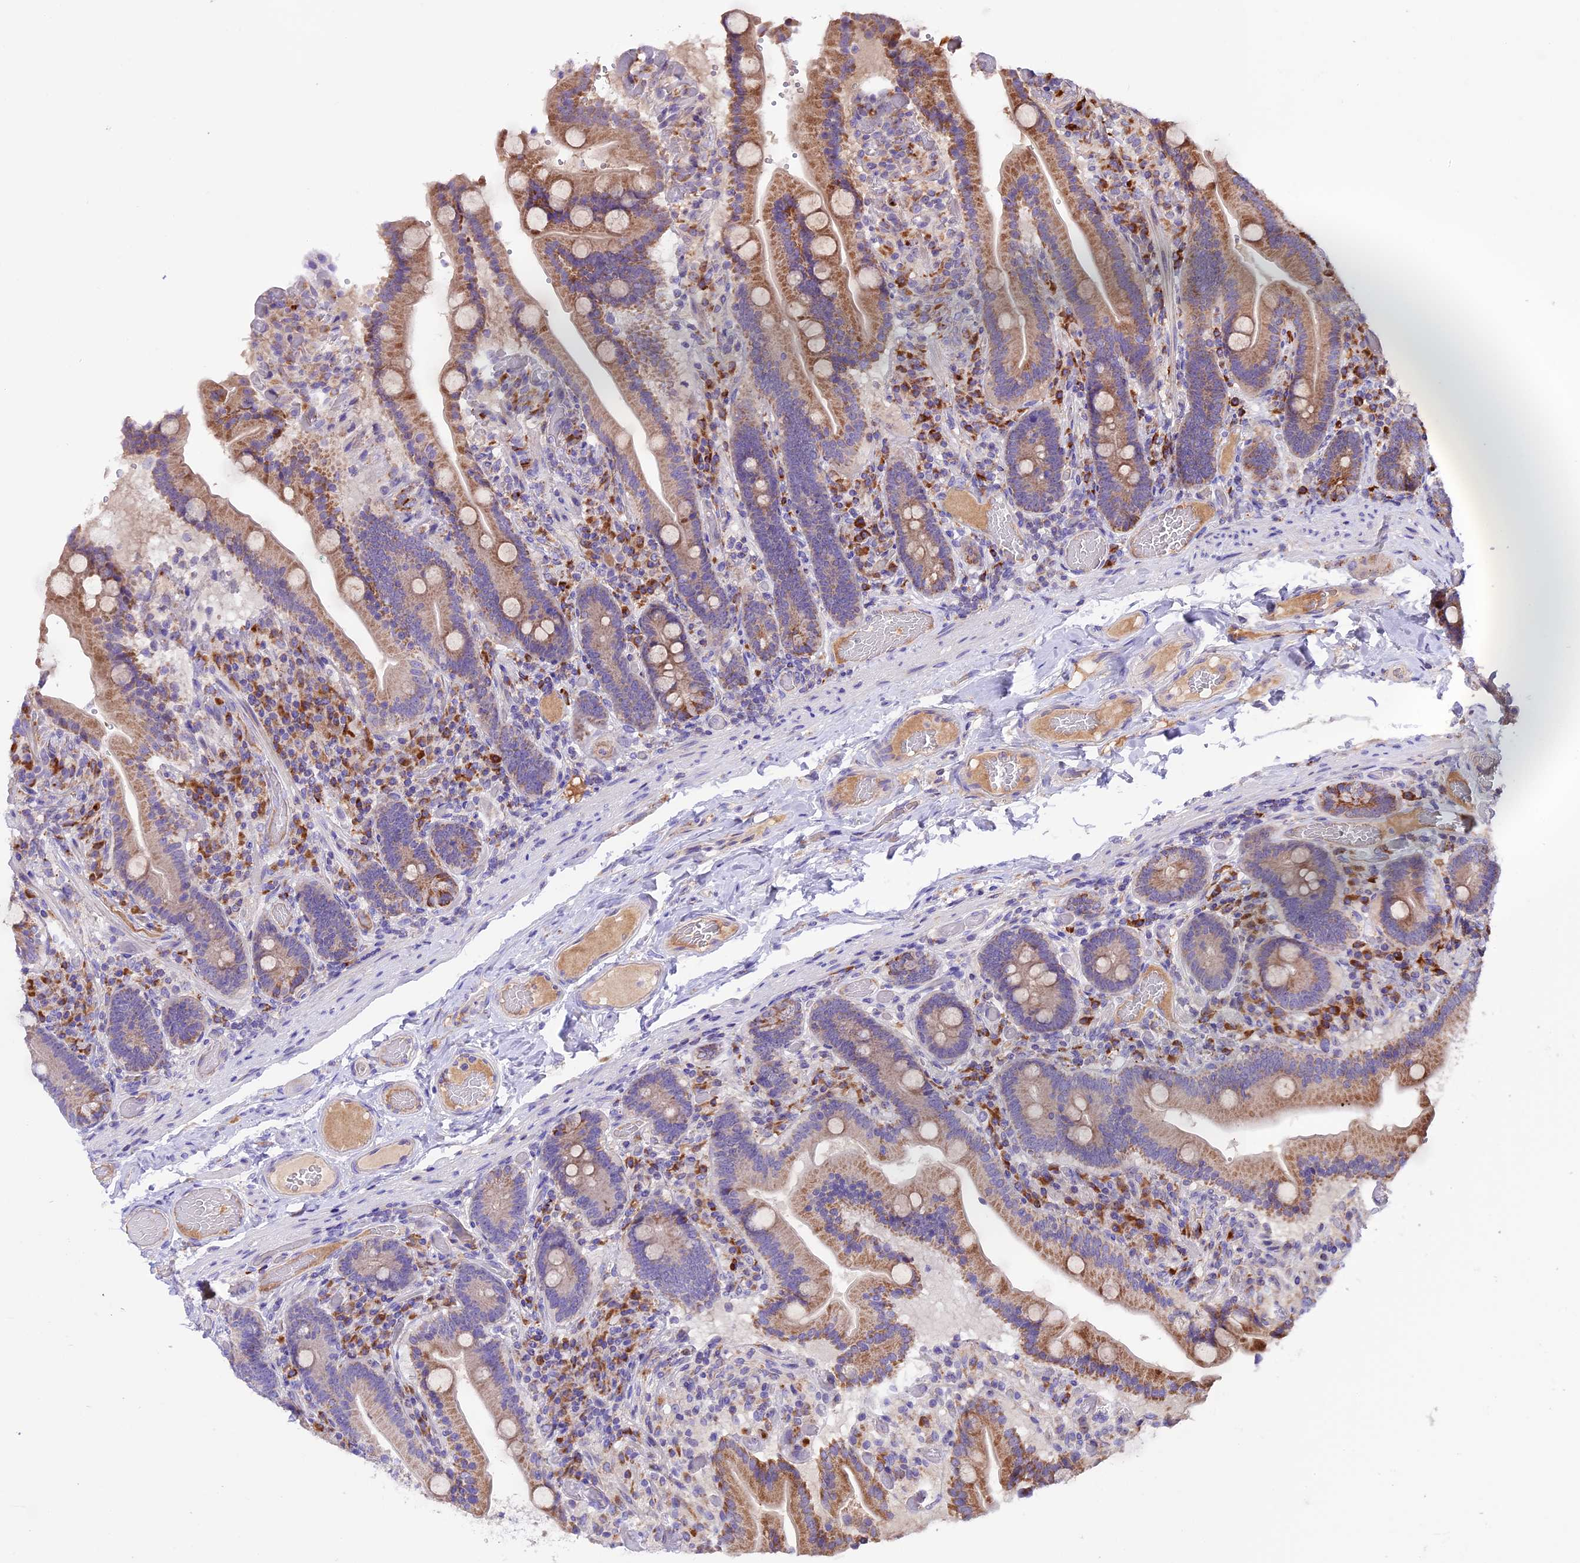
{"staining": {"intensity": "moderate", "quantity": ">75%", "location": "cytoplasmic/membranous"}, "tissue": "duodenum", "cell_type": "Glandular cells", "image_type": "normal", "snomed": [{"axis": "morphology", "description": "Normal tissue, NOS"}, {"axis": "topography", "description": "Duodenum"}], "caption": "An image of duodenum stained for a protein reveals moderate cytoplasmic/membranous brown staining in glandular cells.", "gene": "METTL22", "patient": {"sex": "female", "age": 62}}